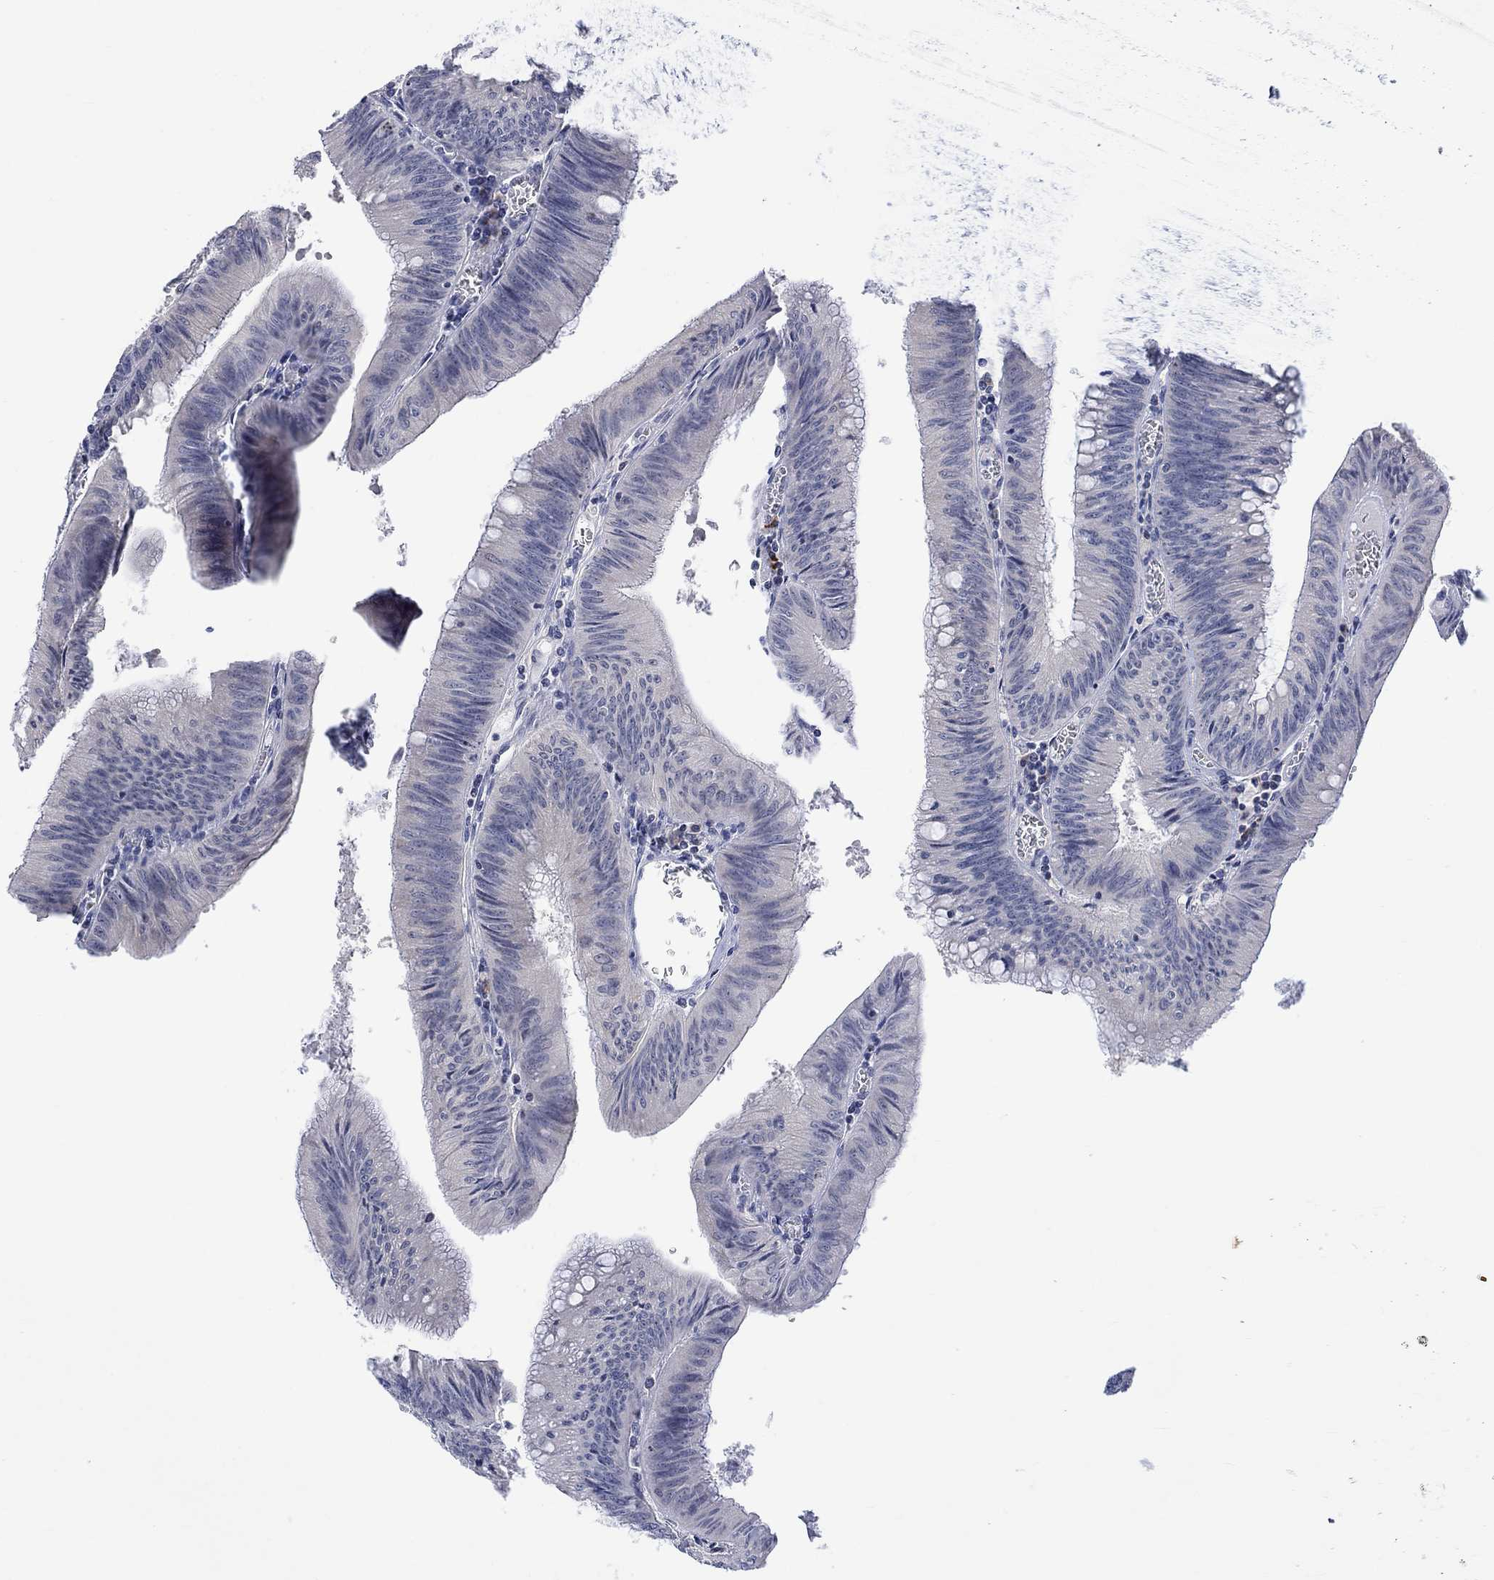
{"staining": {"intensity": "negative", "quantity": "none", "location": "none"}, "tissue": "colorectal cancer", "cell_type": "Tumor cells", "image_type": "cancer", "snomed": [{"axis": "morphology", "description": "Adenocarcinoma, NOS"}, {"axis": "topography", "description": "Rectum"}], "caption": "Tumor cells are negative for brown protein staining in adenocarcinoma (colorectal).", "gene": "DCX", "patient": {"sex": "female", "age": 72}}